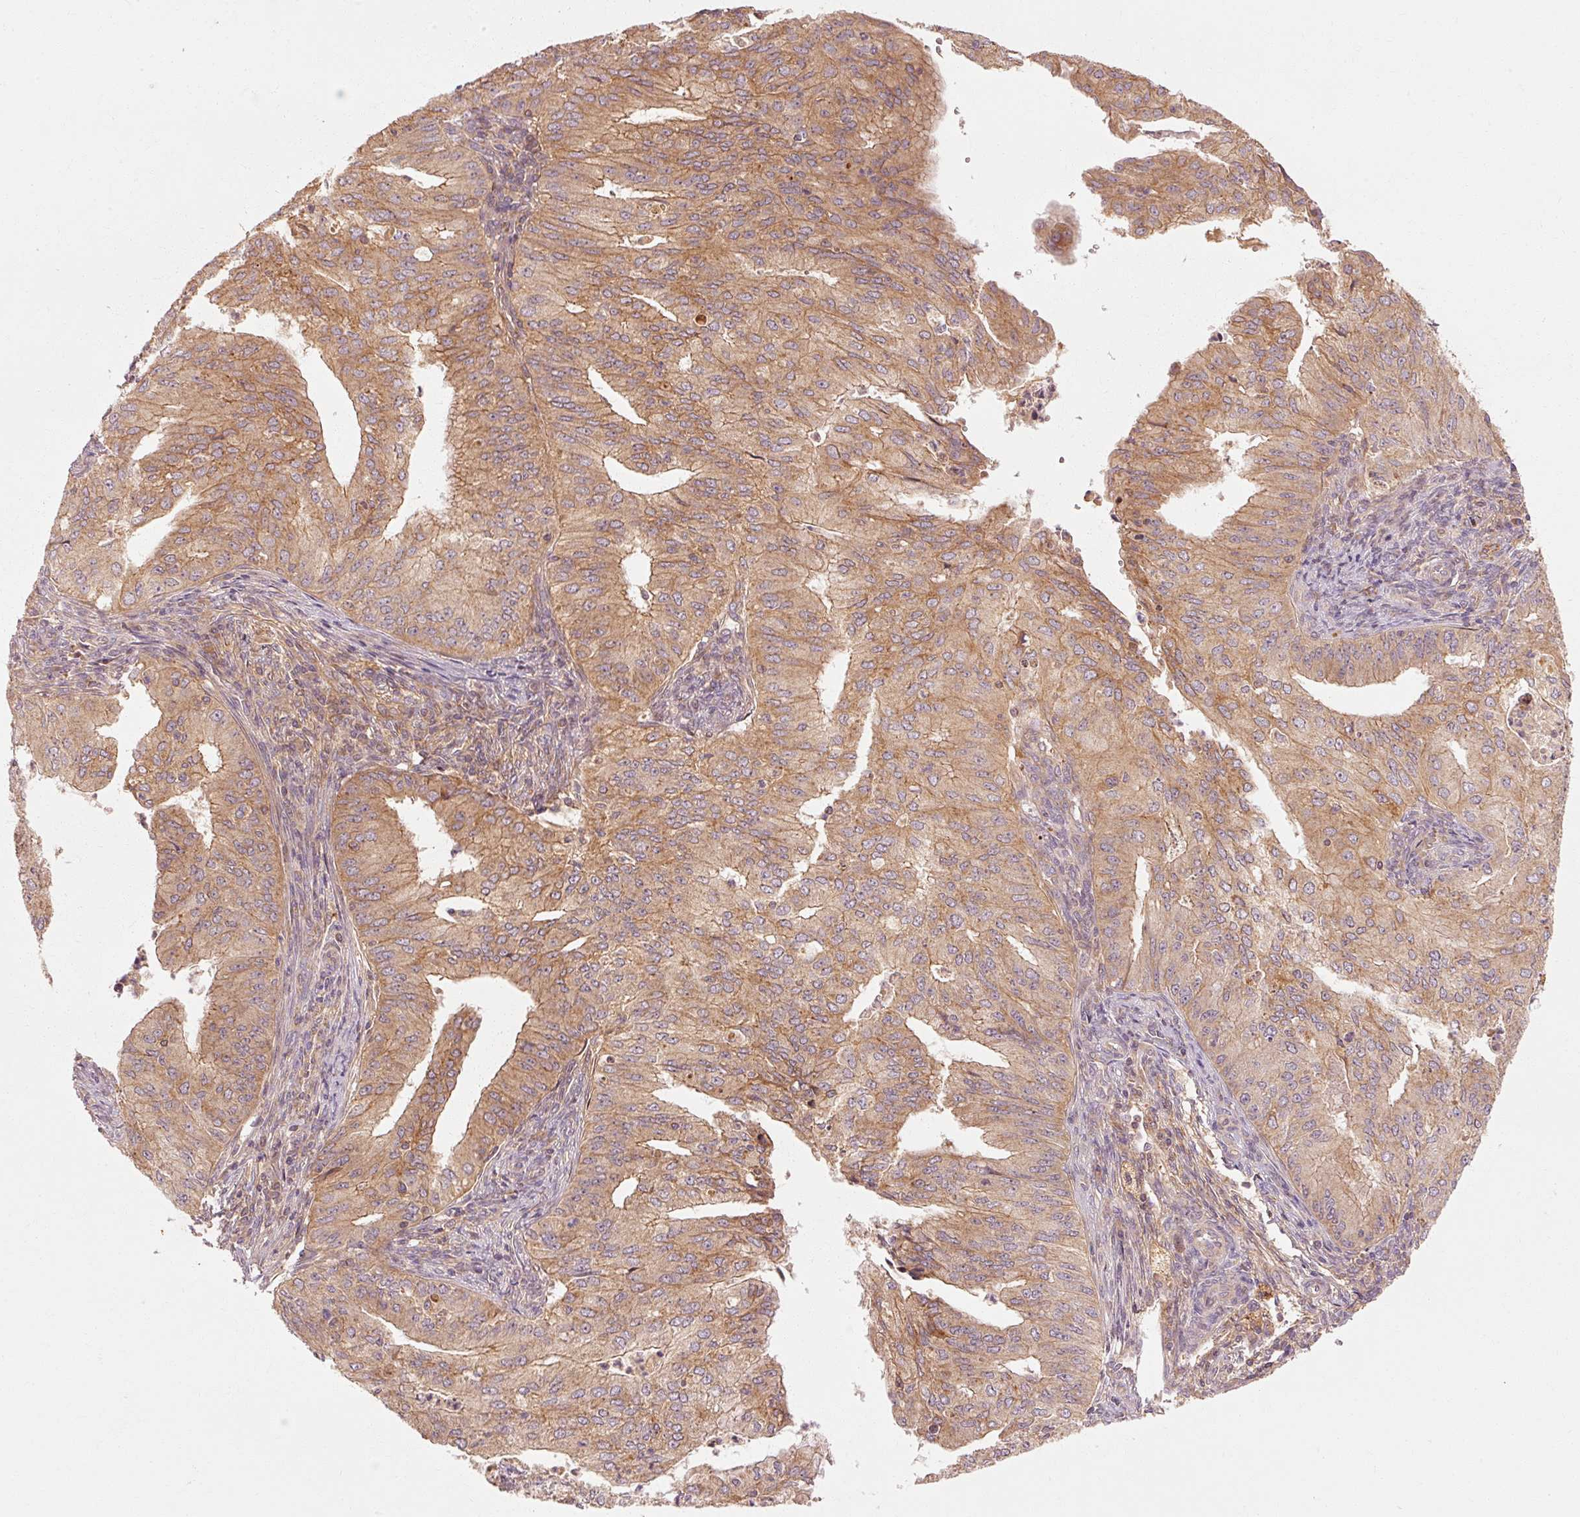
{"staining": {"intensity": "weak", "quantity": ">75%", "location": "cytoplasmic/membranous"}, "tissue": "endometrial cancer", "cell_type": "Tumor cells", "image_type": "cancer", "snomed": [{"axis": "morphology", "description": "Adenocarcinoma, NOS"}, {"axis": "topography", "description": "Endometrium"}], "caption": "This histopathology image reveals immunohistochemistry staining of human endometrial cancer, with low weak cytoplasmic/membranous expression in approximately >75% of tumor cells.", "gene": "CTNNA1", "patient": {"sex": "female", "age": 50}}